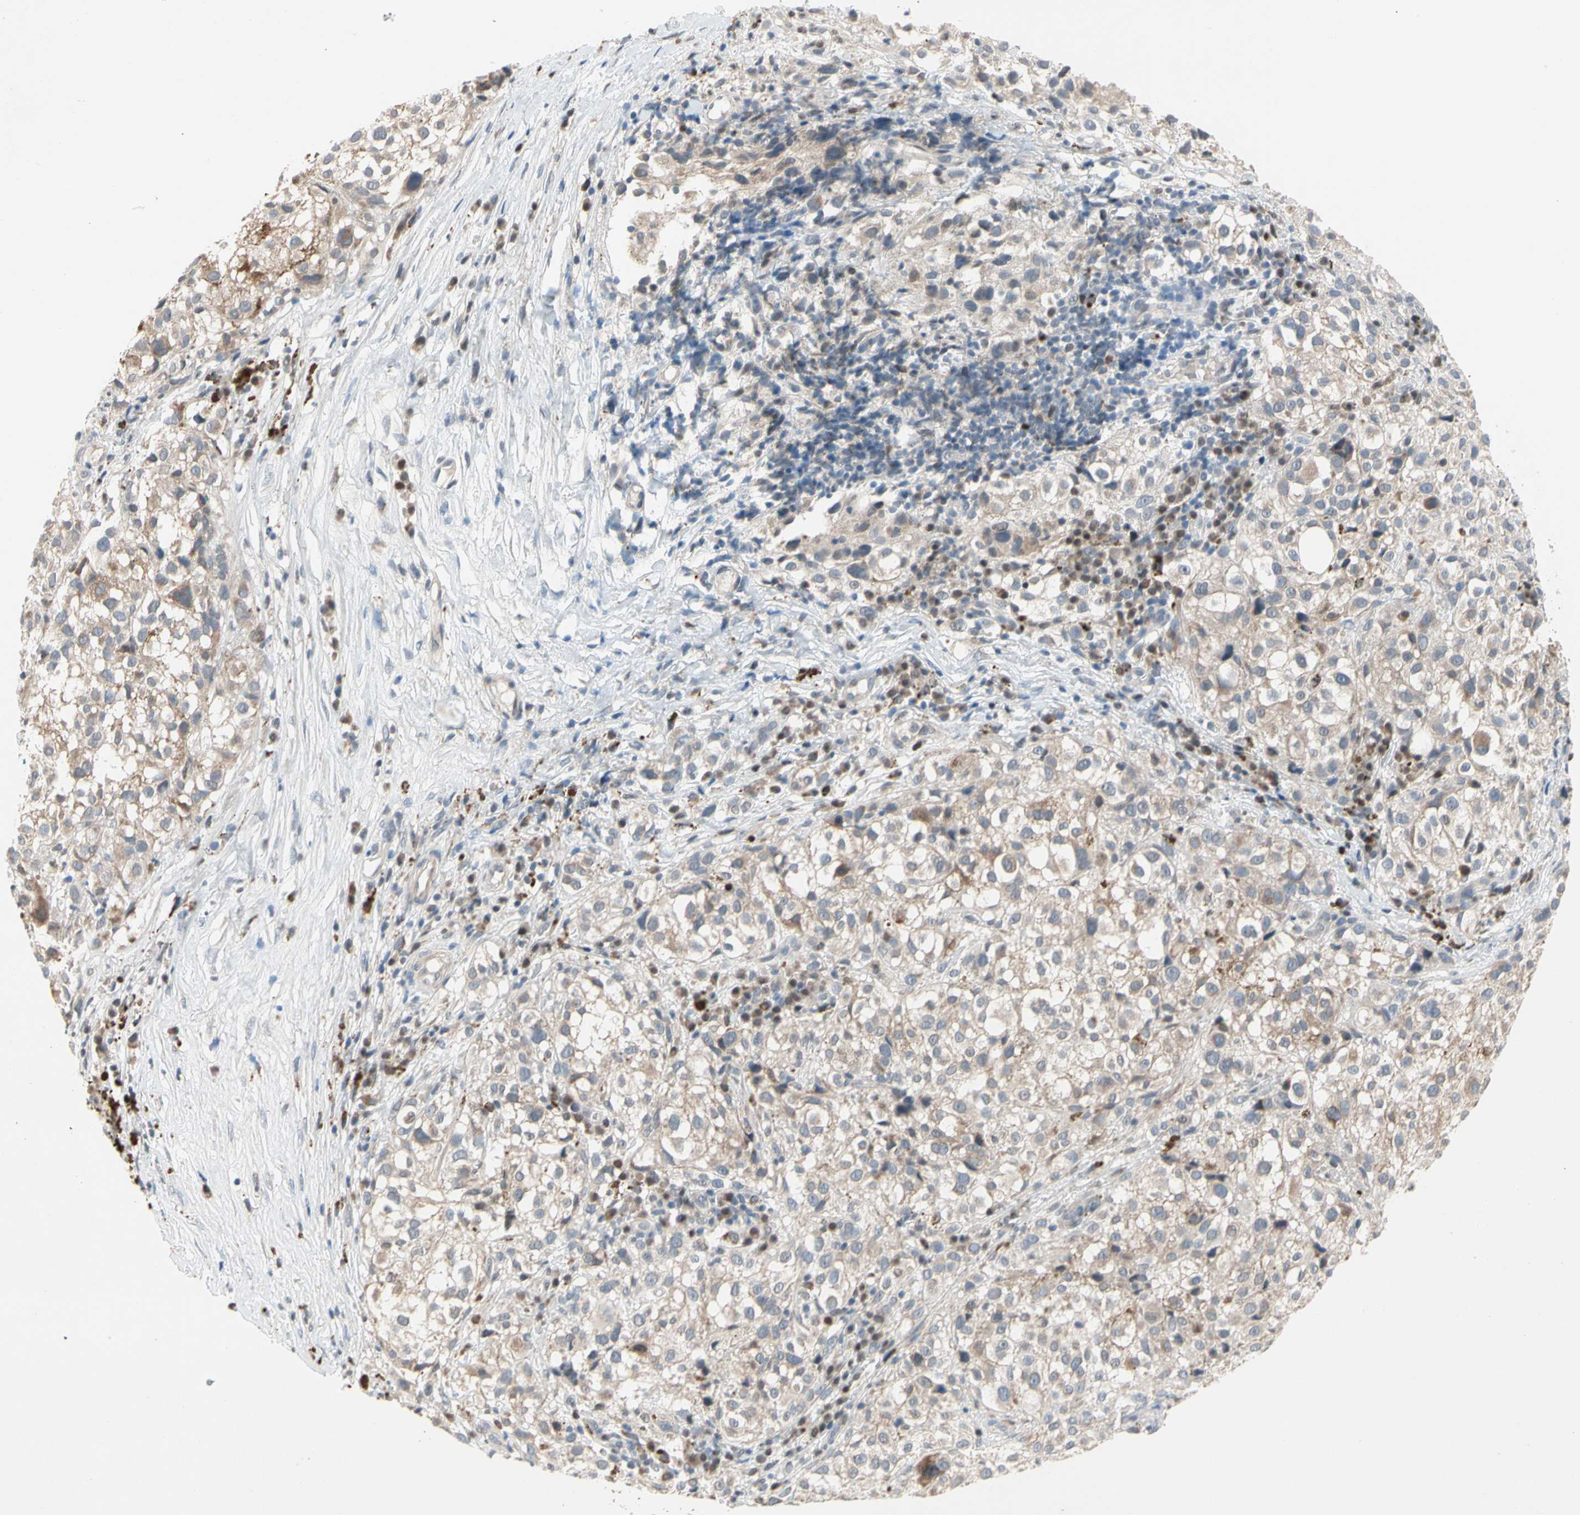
{"staining": {"intensity": "weak", "quantity": ">75%", "location": "cytoplasmic/membranous"}, "tissue": "melanoma", "cell_type": "Tumor cells", "image_type": "cancer", "snomed": [{"axis": "morphology", "description": "Necrosis, NOS"}, {"axis": "morphology", "description": "Malignant melanoma, NOS"}, {"axis": "topography", "description": "Skin"}], "caption": "Malignant melanoma stained with a protein marker shows weak staining in tumor cells.", "gene": "MARK1", "patient": {"sex": "female", "age": 87}}